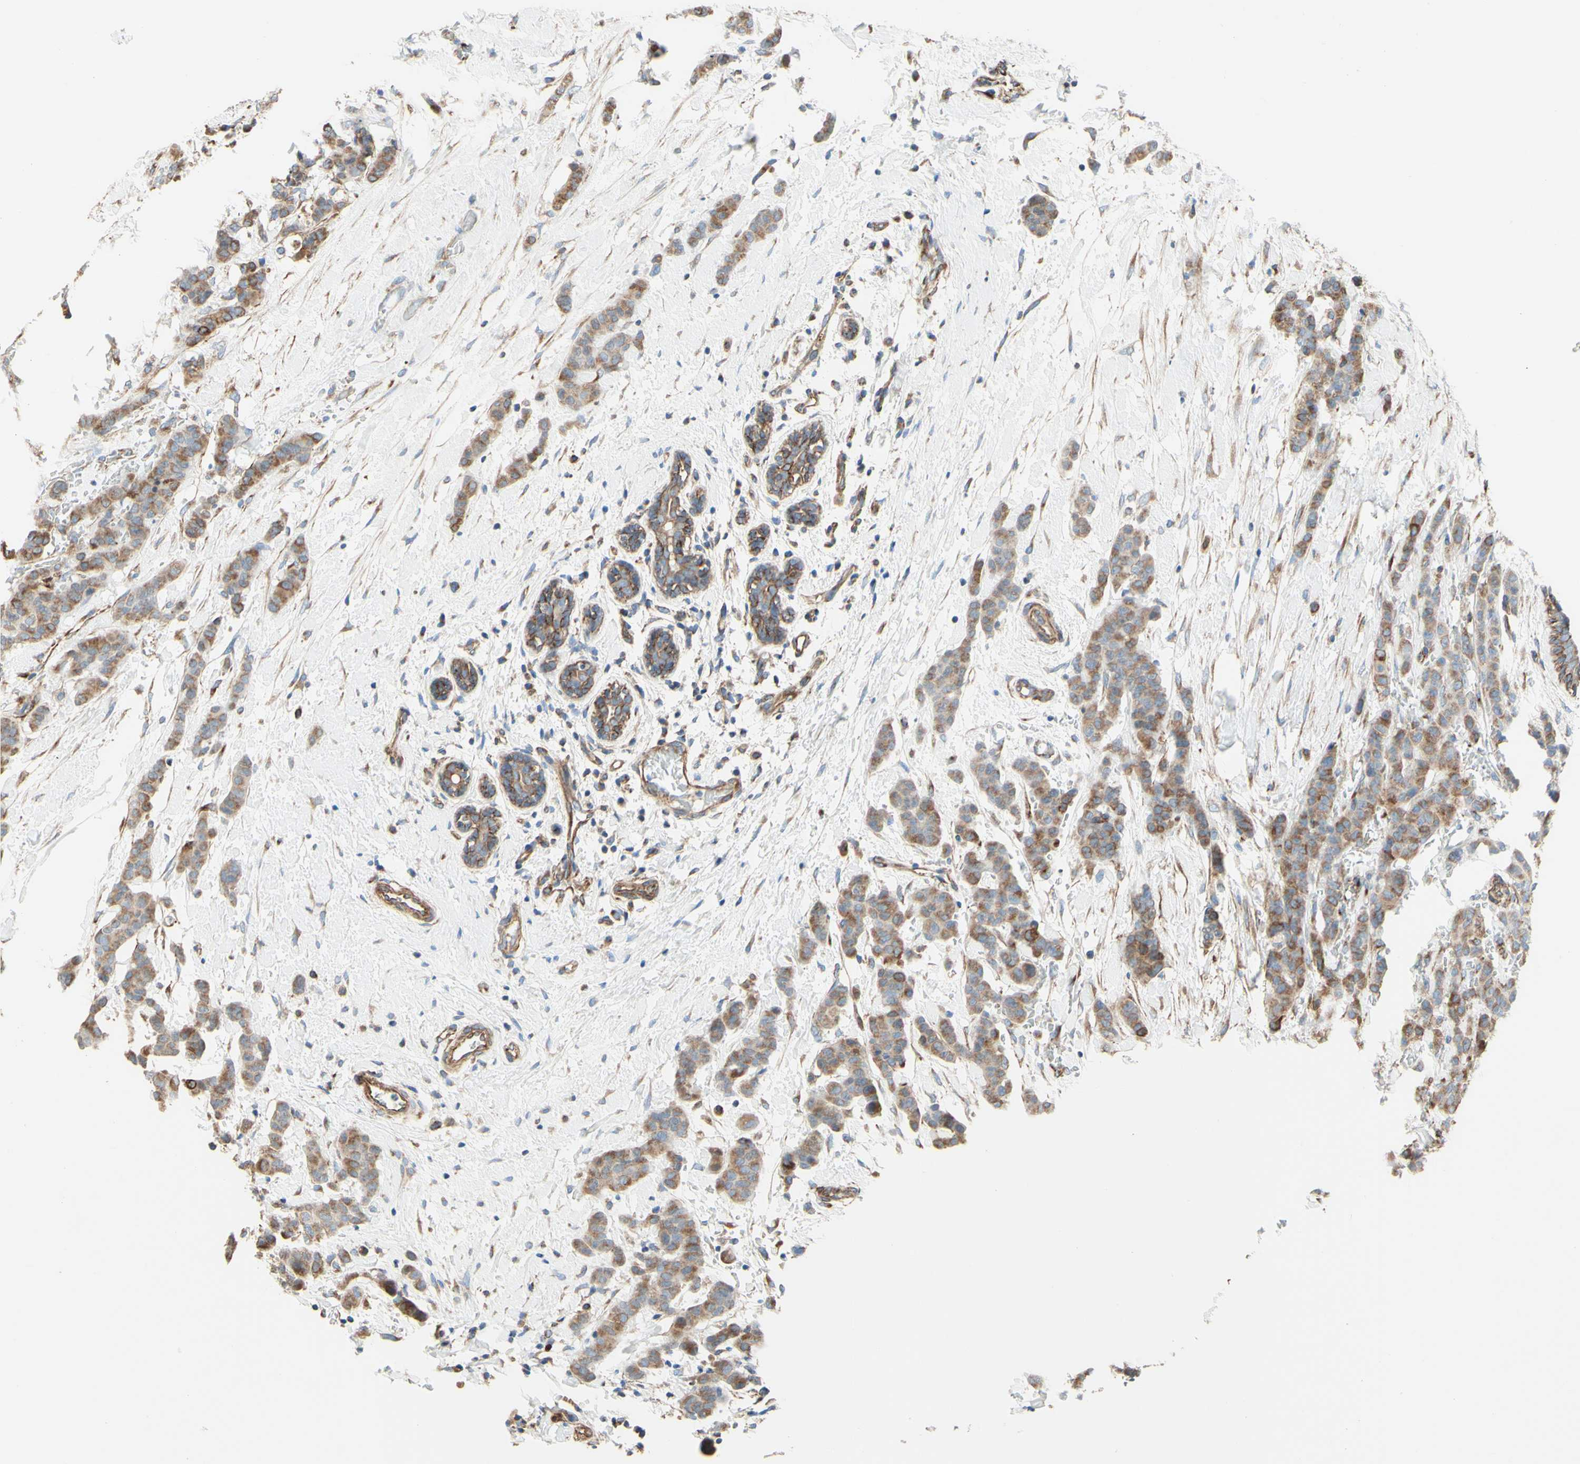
{"staining": {"intensity": "weak", "quantity": ">75%", "location": "cytoplasmic/membranous"}, "tissue": "breast cancer", "cell_type": "Tumor cells", "image_type": "cancer", "snomed": [{"axis": "morphology", "description": "Normal tissue, NOS"}, {"axis": "morphology", "description": "Duct carcinoma"}, {"axis": "topography", "description": "Breast"}], "caption": "A histopathology image of breast cancer stained for a protein shows weak cytoplasmic/membranous brown staining in tumor cells.", "gene": "ENDOD1", "patient": {"sex": "female", "age": 40}}